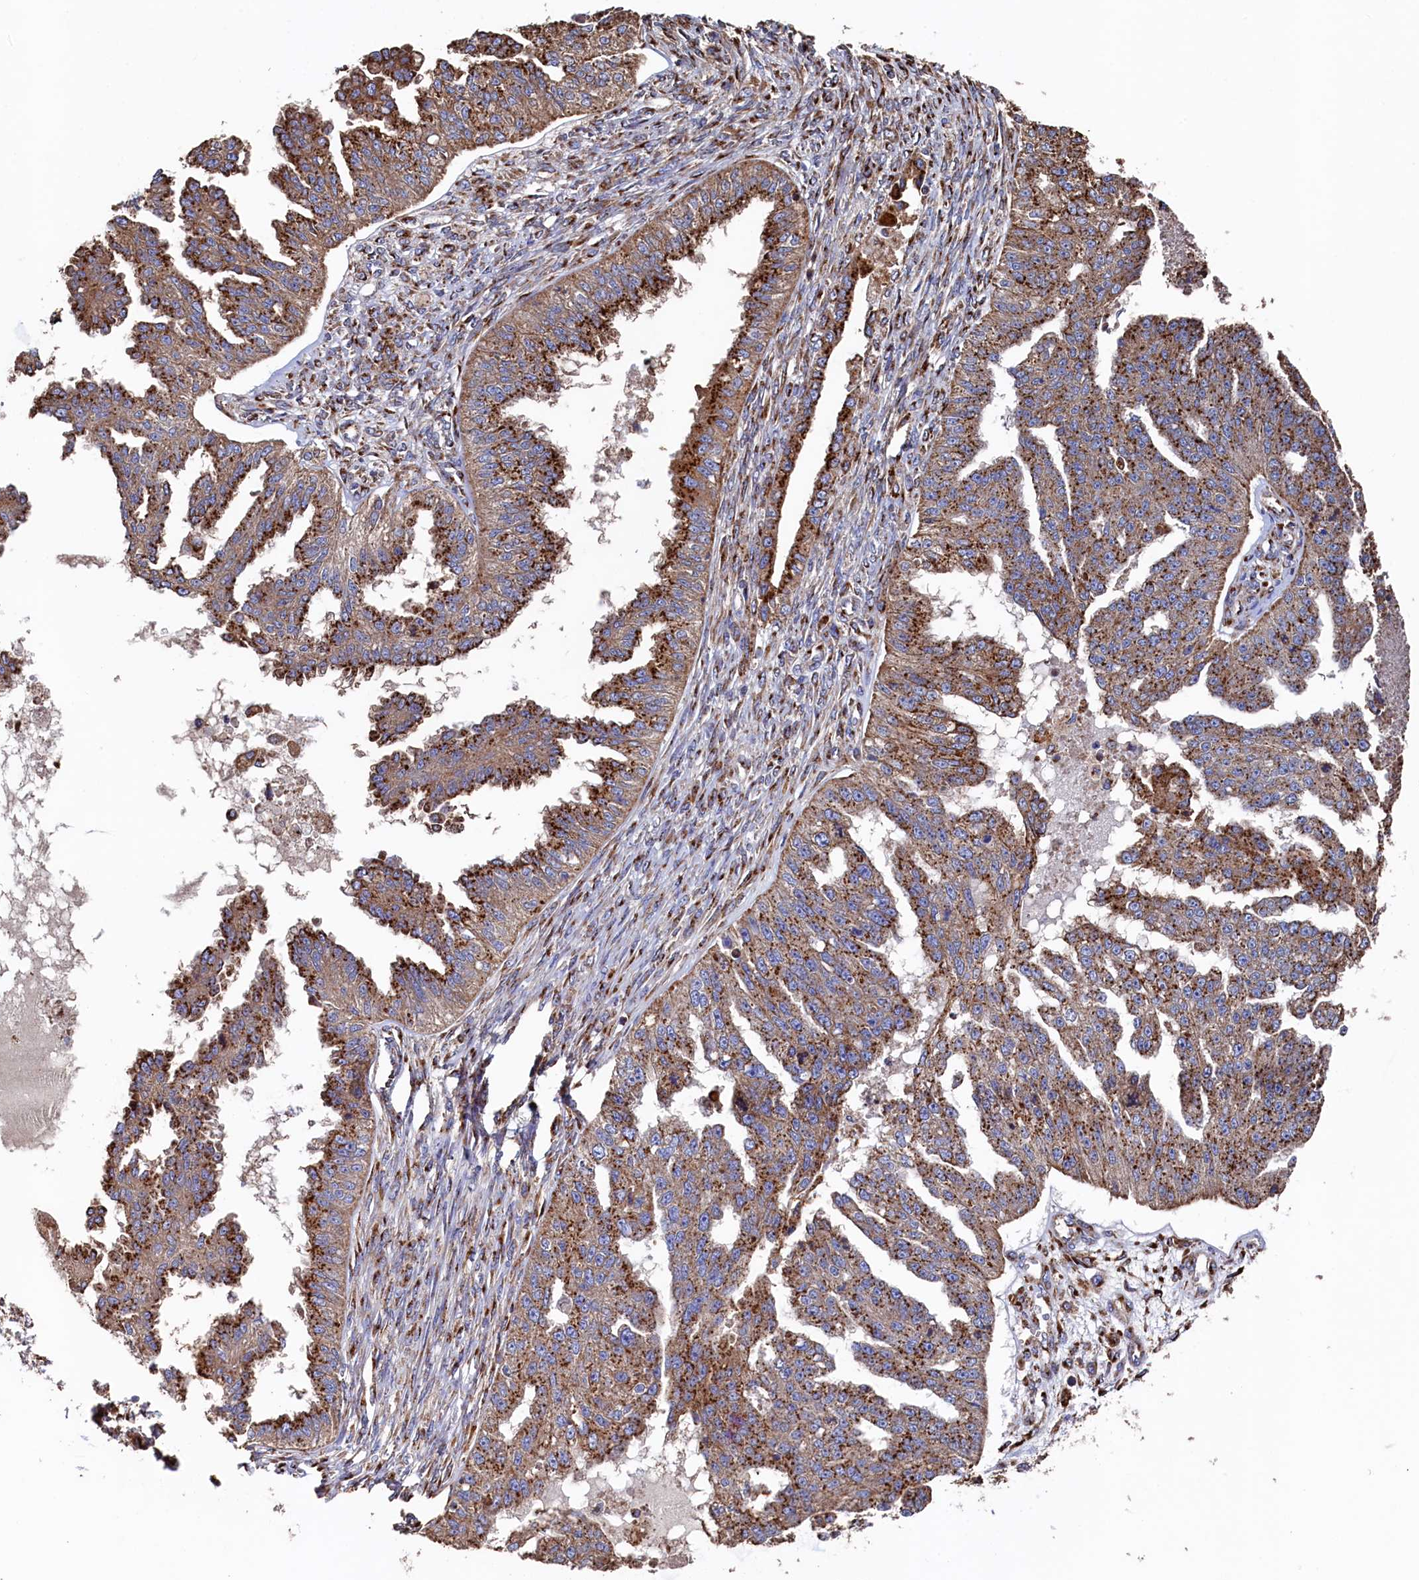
{"staining": {"intensity": "strong", "quantity": ">75%", "location": "cytoplasmic/membranous"}, "tissue": "ovarian cancer", "cell_type": "Tumor cells", "image_type": "cancer", "snomed": [{"axis": "morphology", "description": "Cystadenocarcinoma, serous, NOS"}, {"axis": "topography", "description": "Ovary"}], "caption": "Immunohistochemical staining of serous cystadenocarcinoma (ovarian) displays high levels of strong cytoplasmic/membranous protein expression in about >75% of tumor cells.", "gene": "PRRC1", "patient": {"sex": "female", "age": 58}}